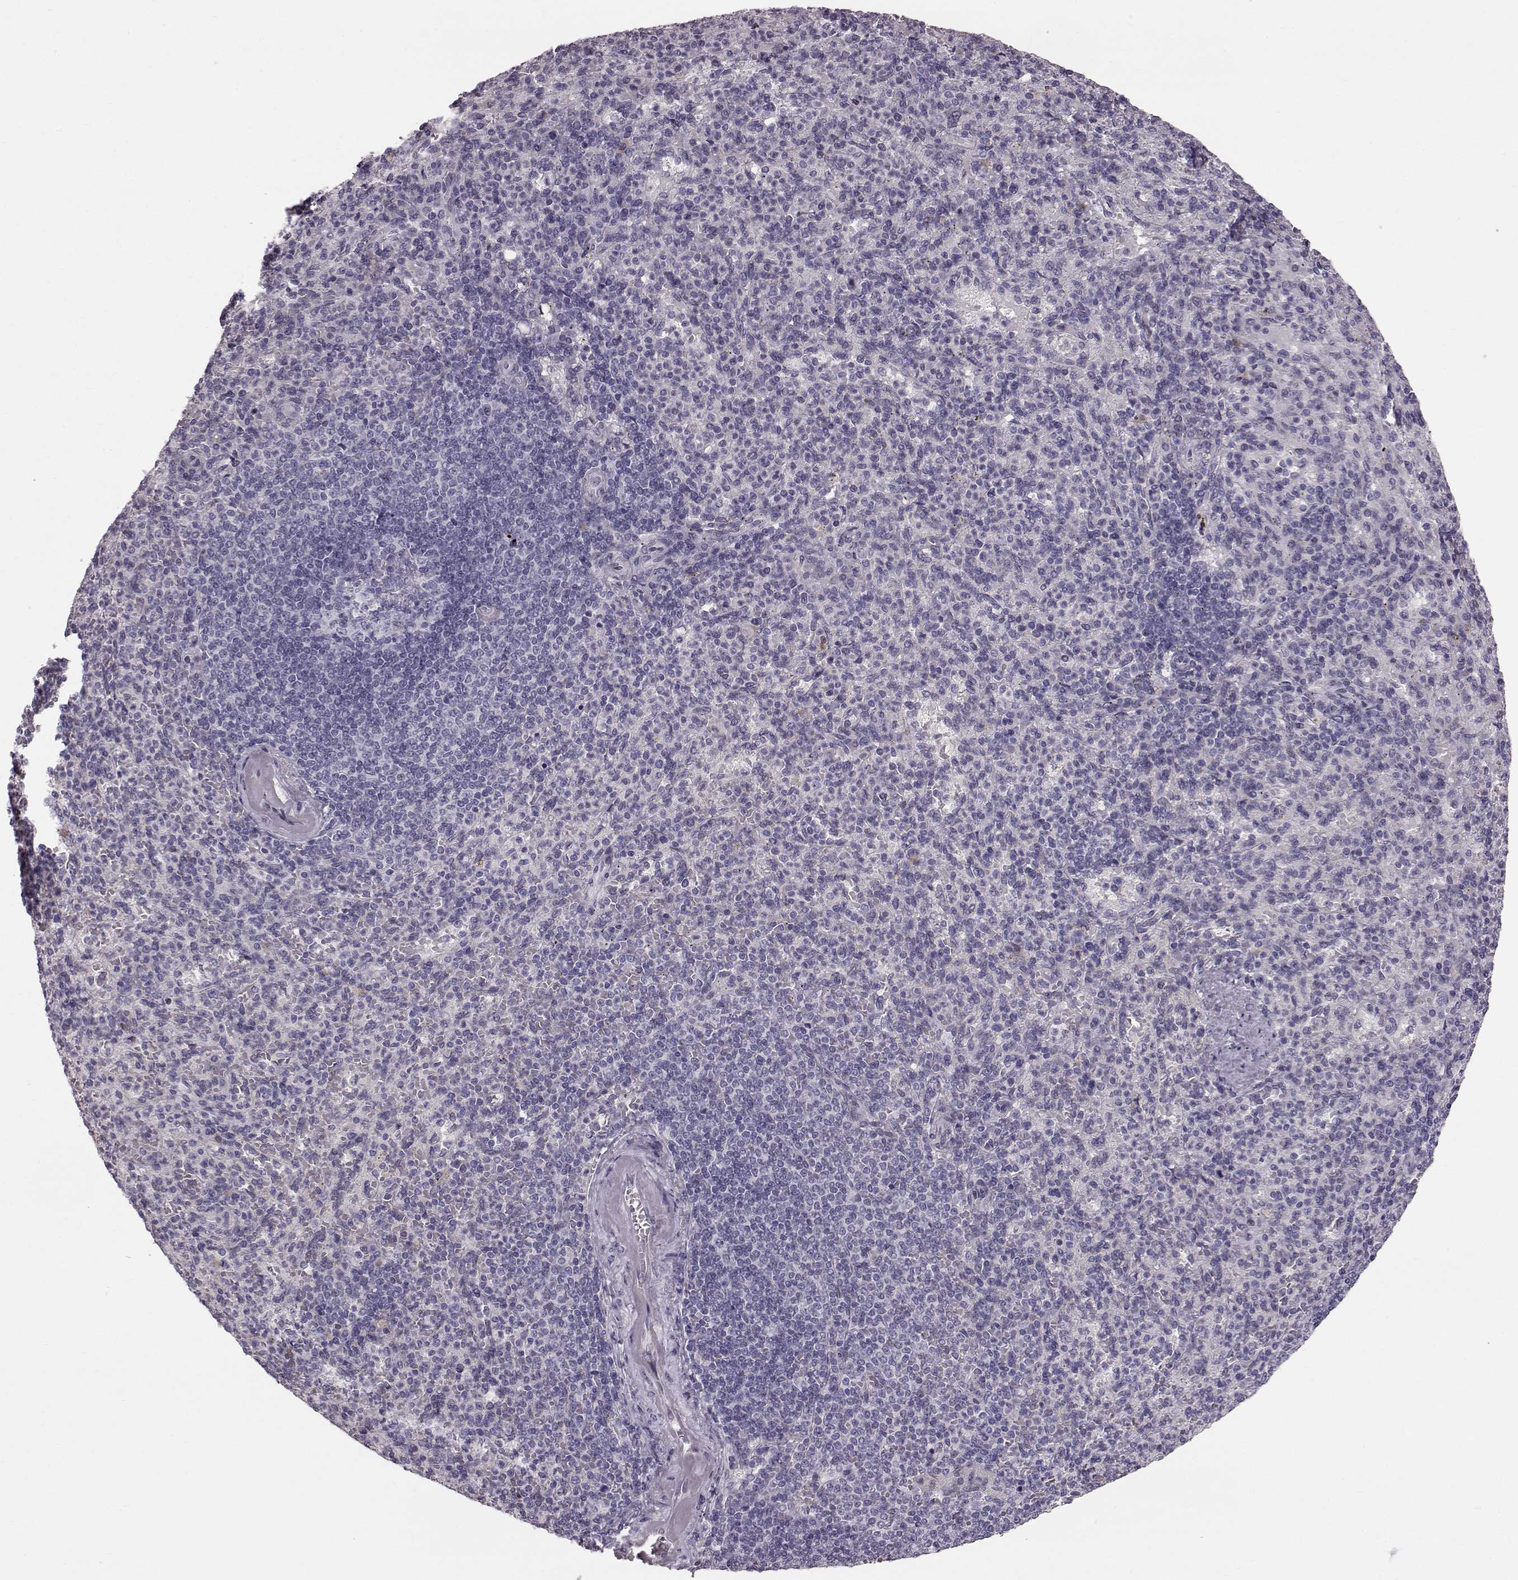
{"staining": {"intensity": "negative", "quantity": "none", "location": "none"}, "tissue": "spleen", "cell_type": "Cells in red pulp", "image_type": "normal", "snomed": [{"axis": "morphology", "description": "Normal tissue, NOS"}, {"axis": "topography", "description": "Spleen"}], "caption": "This is an immunohistochemistry (IHC) histopathology image of unremarkable human spleen. There is no expression in cells in red pulp.", "gene": "TCHHL1", "patient": {"sex": "female", "age": 74}}